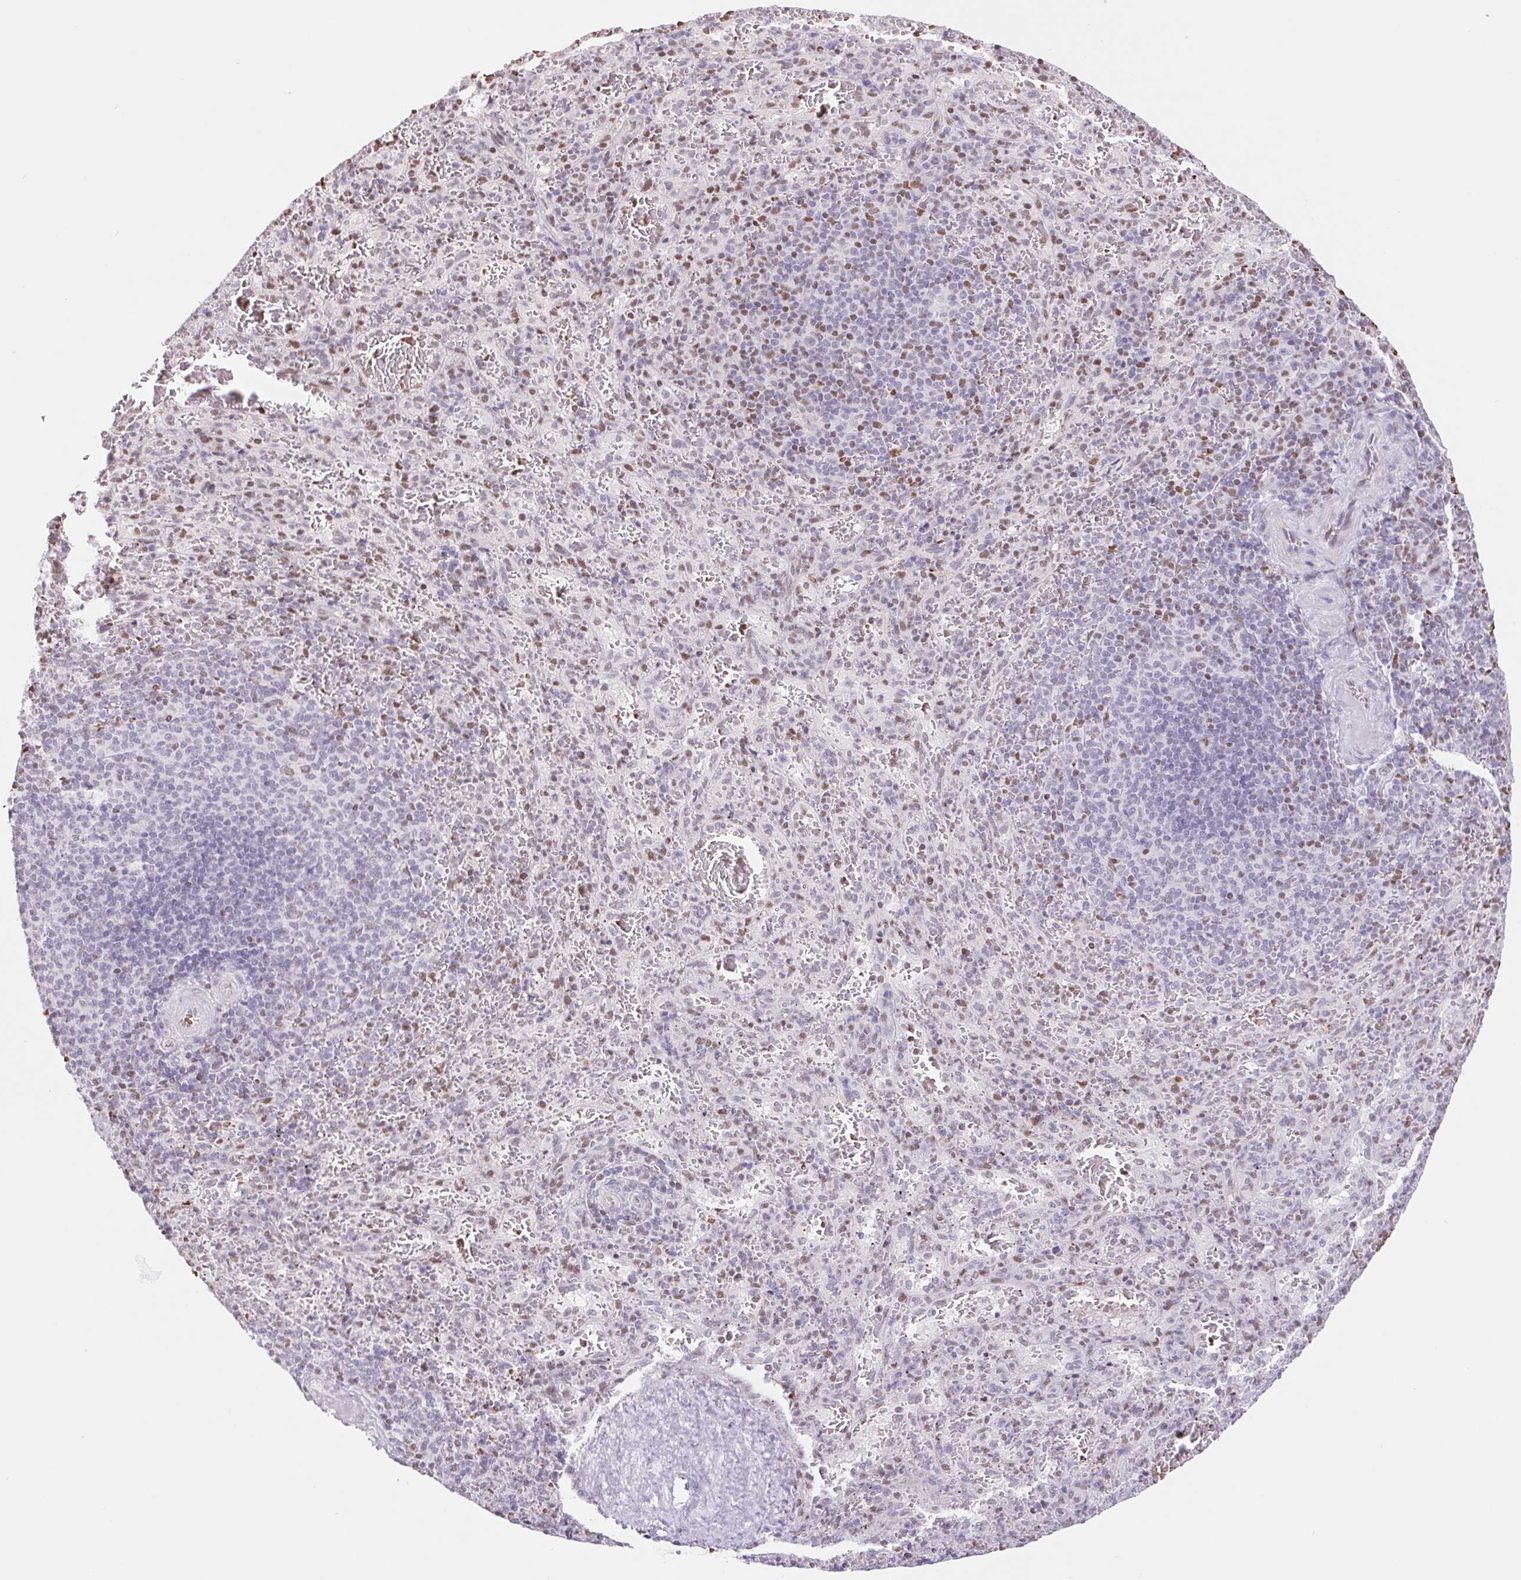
{"staining": {"intensity": "moderate", "quantity": "<25%", "location": "nuclear"}, "tissue": "spleen", "cell_type": "Cells in red pulp", "image_type": "normal", "snomed": [{"axis": "morphology", "description": "Normal tissue, NOS"}, {"axis": "topography", "description": "Spleen"}], "caption": "Cells in red pulp display moderate nuclear expression in approximately <25% of cells in unremarkable spleen.", "gene": "TRERF1", "patient": {"sex": "male", "age": 57}}